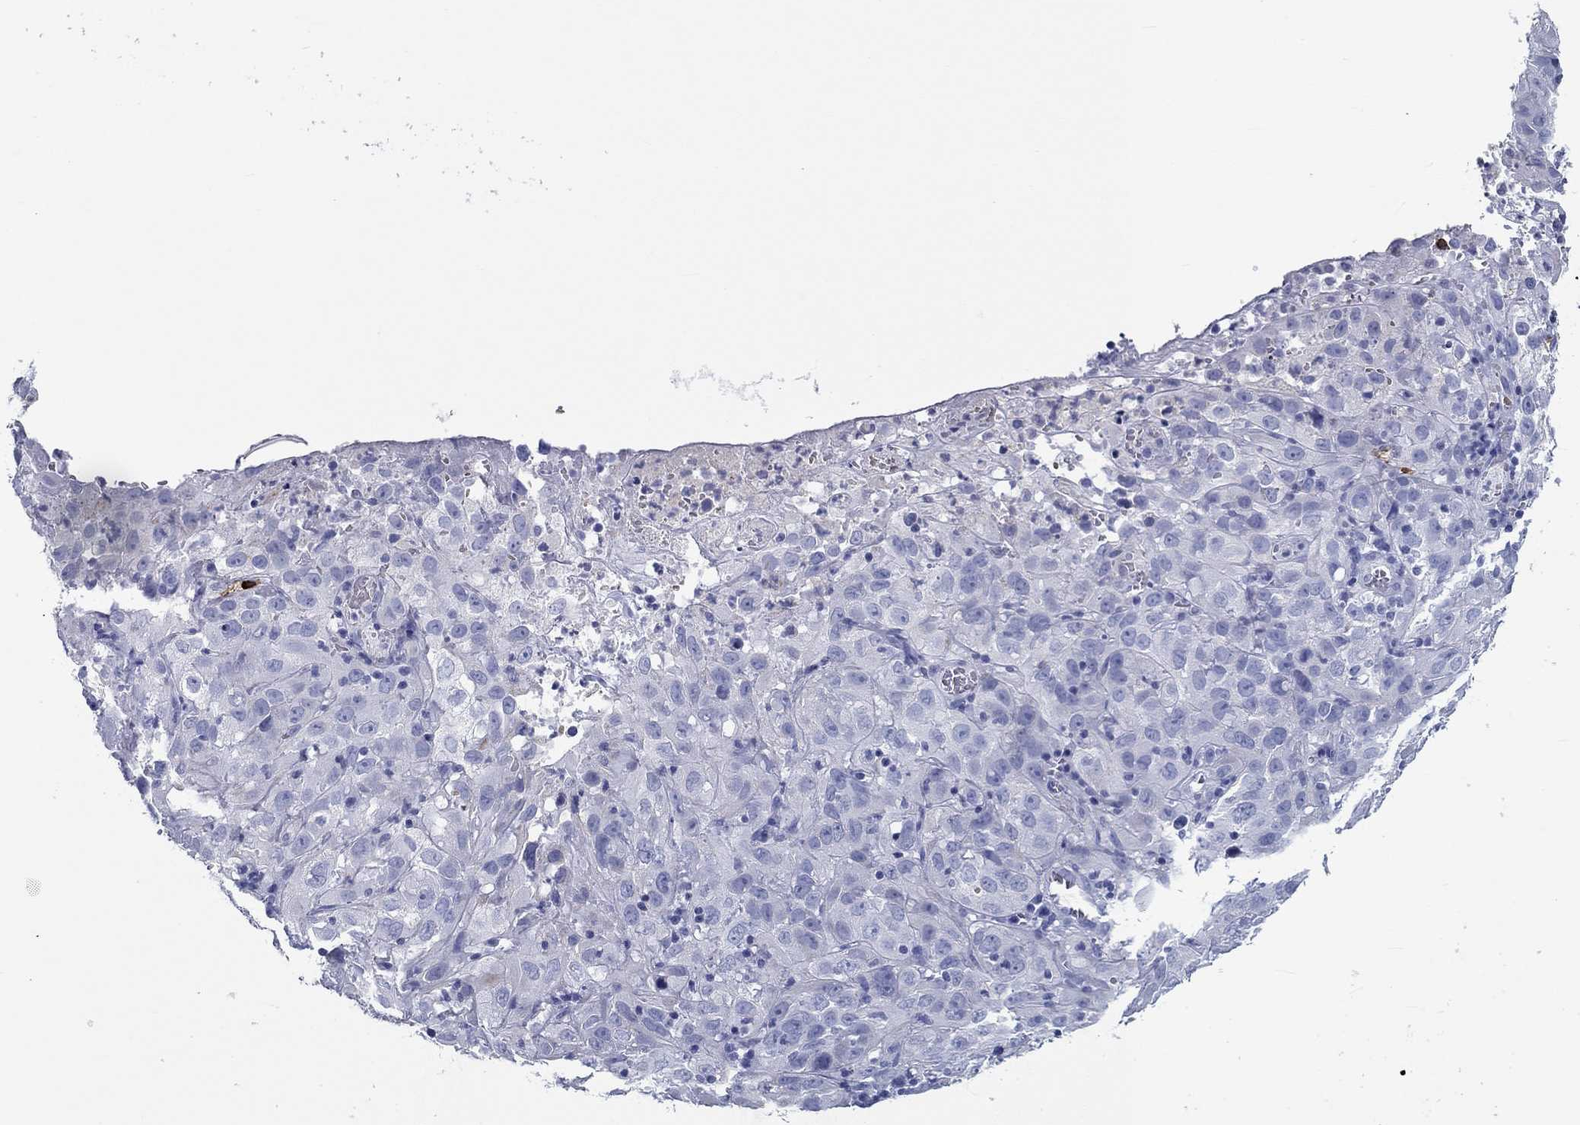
{"staining": {"intensity": "negative", "quantity": "none", "location": "none"}, "tissue": "cervical cancer", "cell_type": "Tumor cells", "image_type": "cancer", "snomed": [{"axis": "morphology", "description": "Squamous cell carcinoma, NOS"}, {"axis": "topography", "description": "Cervix"}], "caption": "This is an immunohistochemistry (IHC) micrograph of human cervical cancer (squamous cell carcinoma). There is no positivity in tumor cells.", "gene": "CD40LG", "patient": {"sex": "female", "age": 32}}